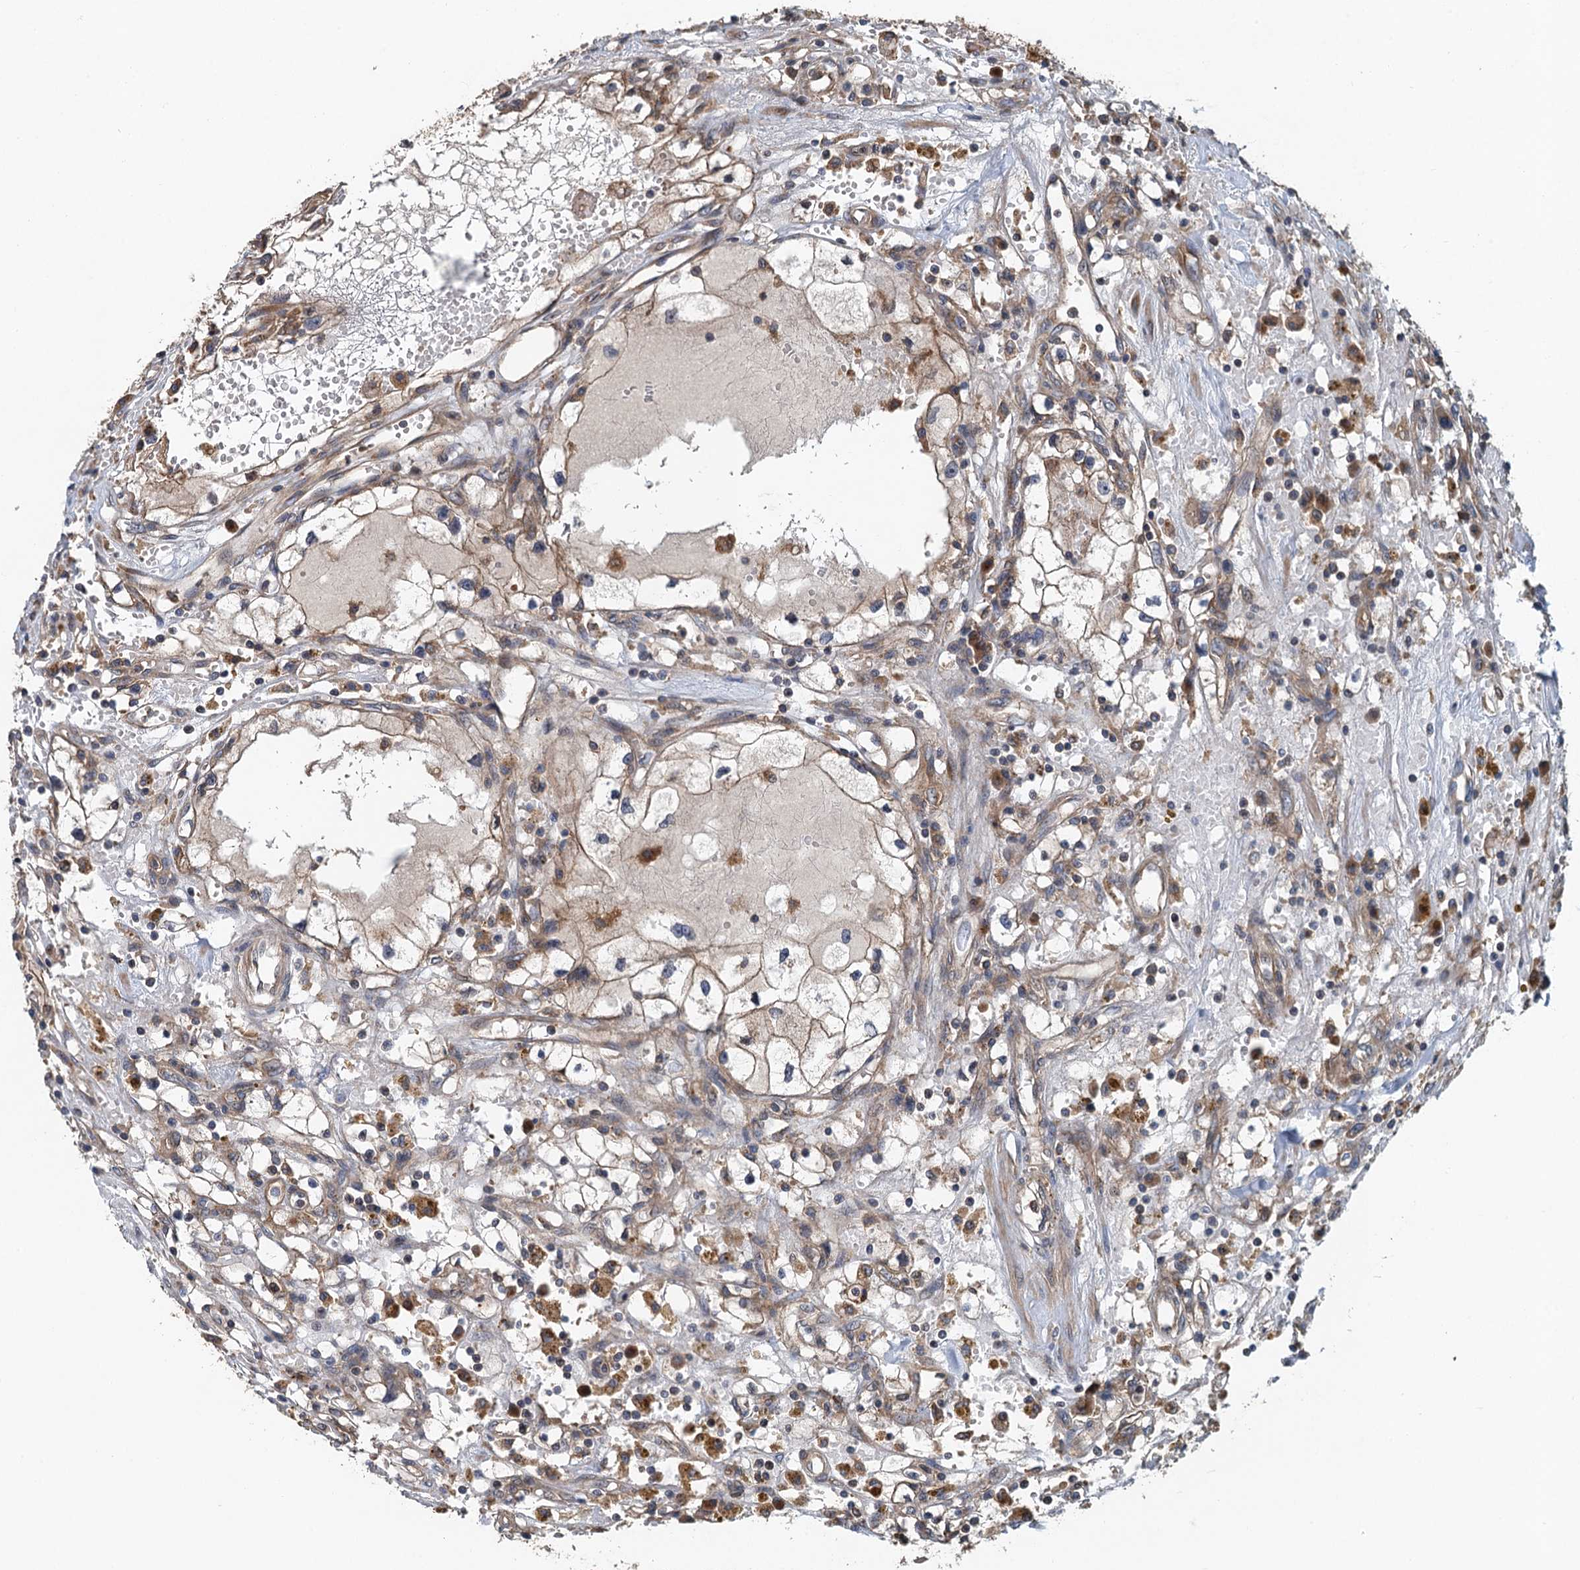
{"staining": {"intensity": "moderate", "quantity": ">75%", "location": "cytoplasmic/membranous"}, "tissue": "renal cancer", "cell_type": "Tumor cells", "image_type": "cancer", "snomed": [{"axis": "morphology", "description": "Adenocarcinoma, NOS"}, {"axis": "topography", "description": "Kidney"}], "caption": "There is medium levels of moderate cytoplasmic/membranous expression in tumor cells of renal cancer (adenocarcinoma), as demonstrated by immunohistochemical staining (brown color).", "gene": "COG3", "patient": {"sex": "male", "age": 56}}